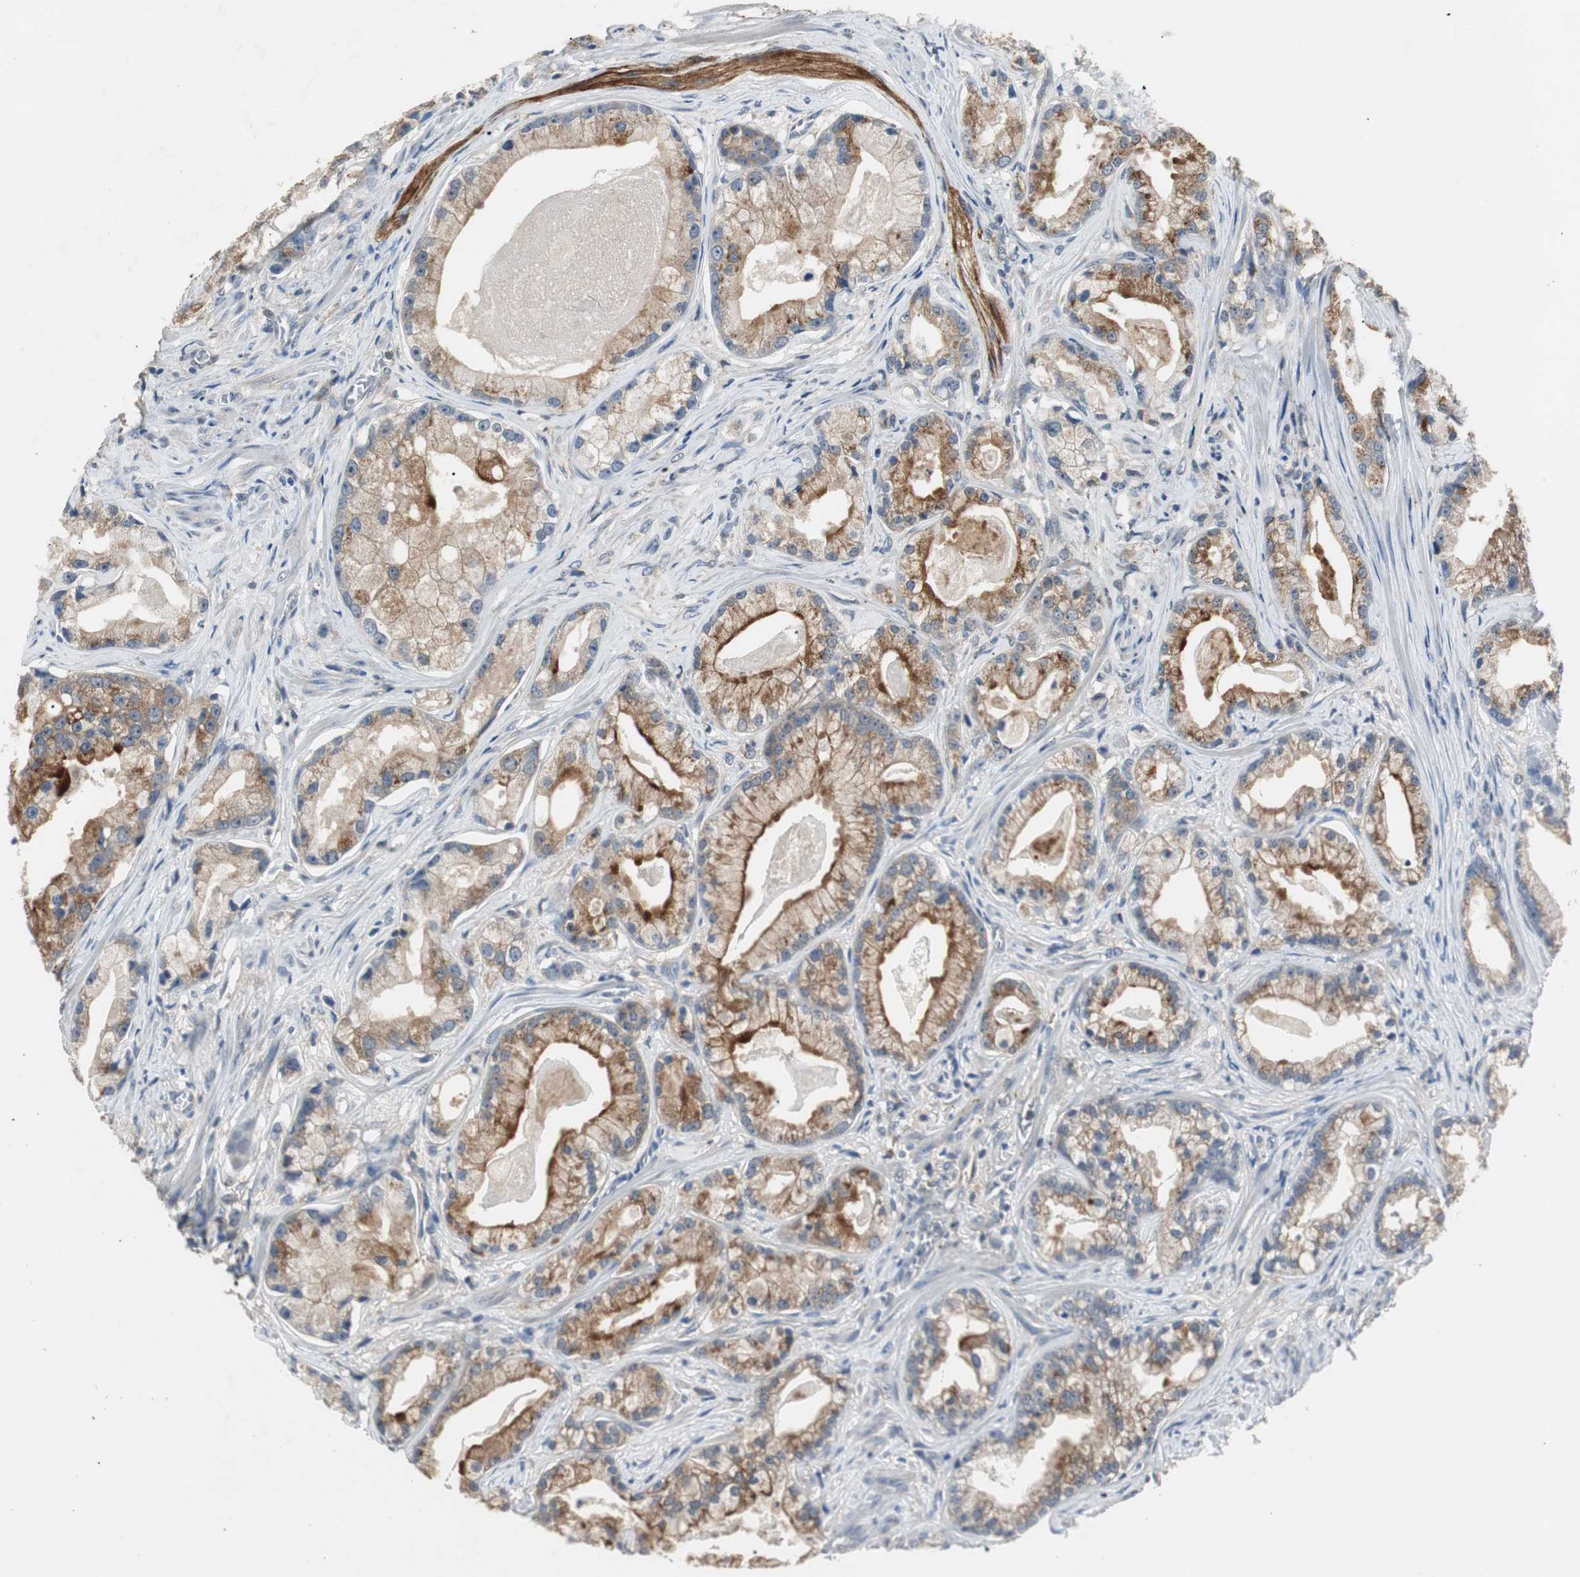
{"staining": {"intensity": "moderate", "quantity": "25%-75%", "location": "cytoplasmic/membranous"}, "tissue": "prostate cancer", "cell_type": "Tumor cells", "image_type": "cancer", "snomed": [{"axis": "morphology", "description": "Adenocarcinoma, Low grade"}, {"axis": "topography", "description": "Prostate"}], "caption": "Adenocarcinoma (low-grade) (prostate) stained with a protein marker demonstrates moderate staining in tumor cells.", "gene": "PTPRN2", "patient": {"sex": "male", "age": 59}}